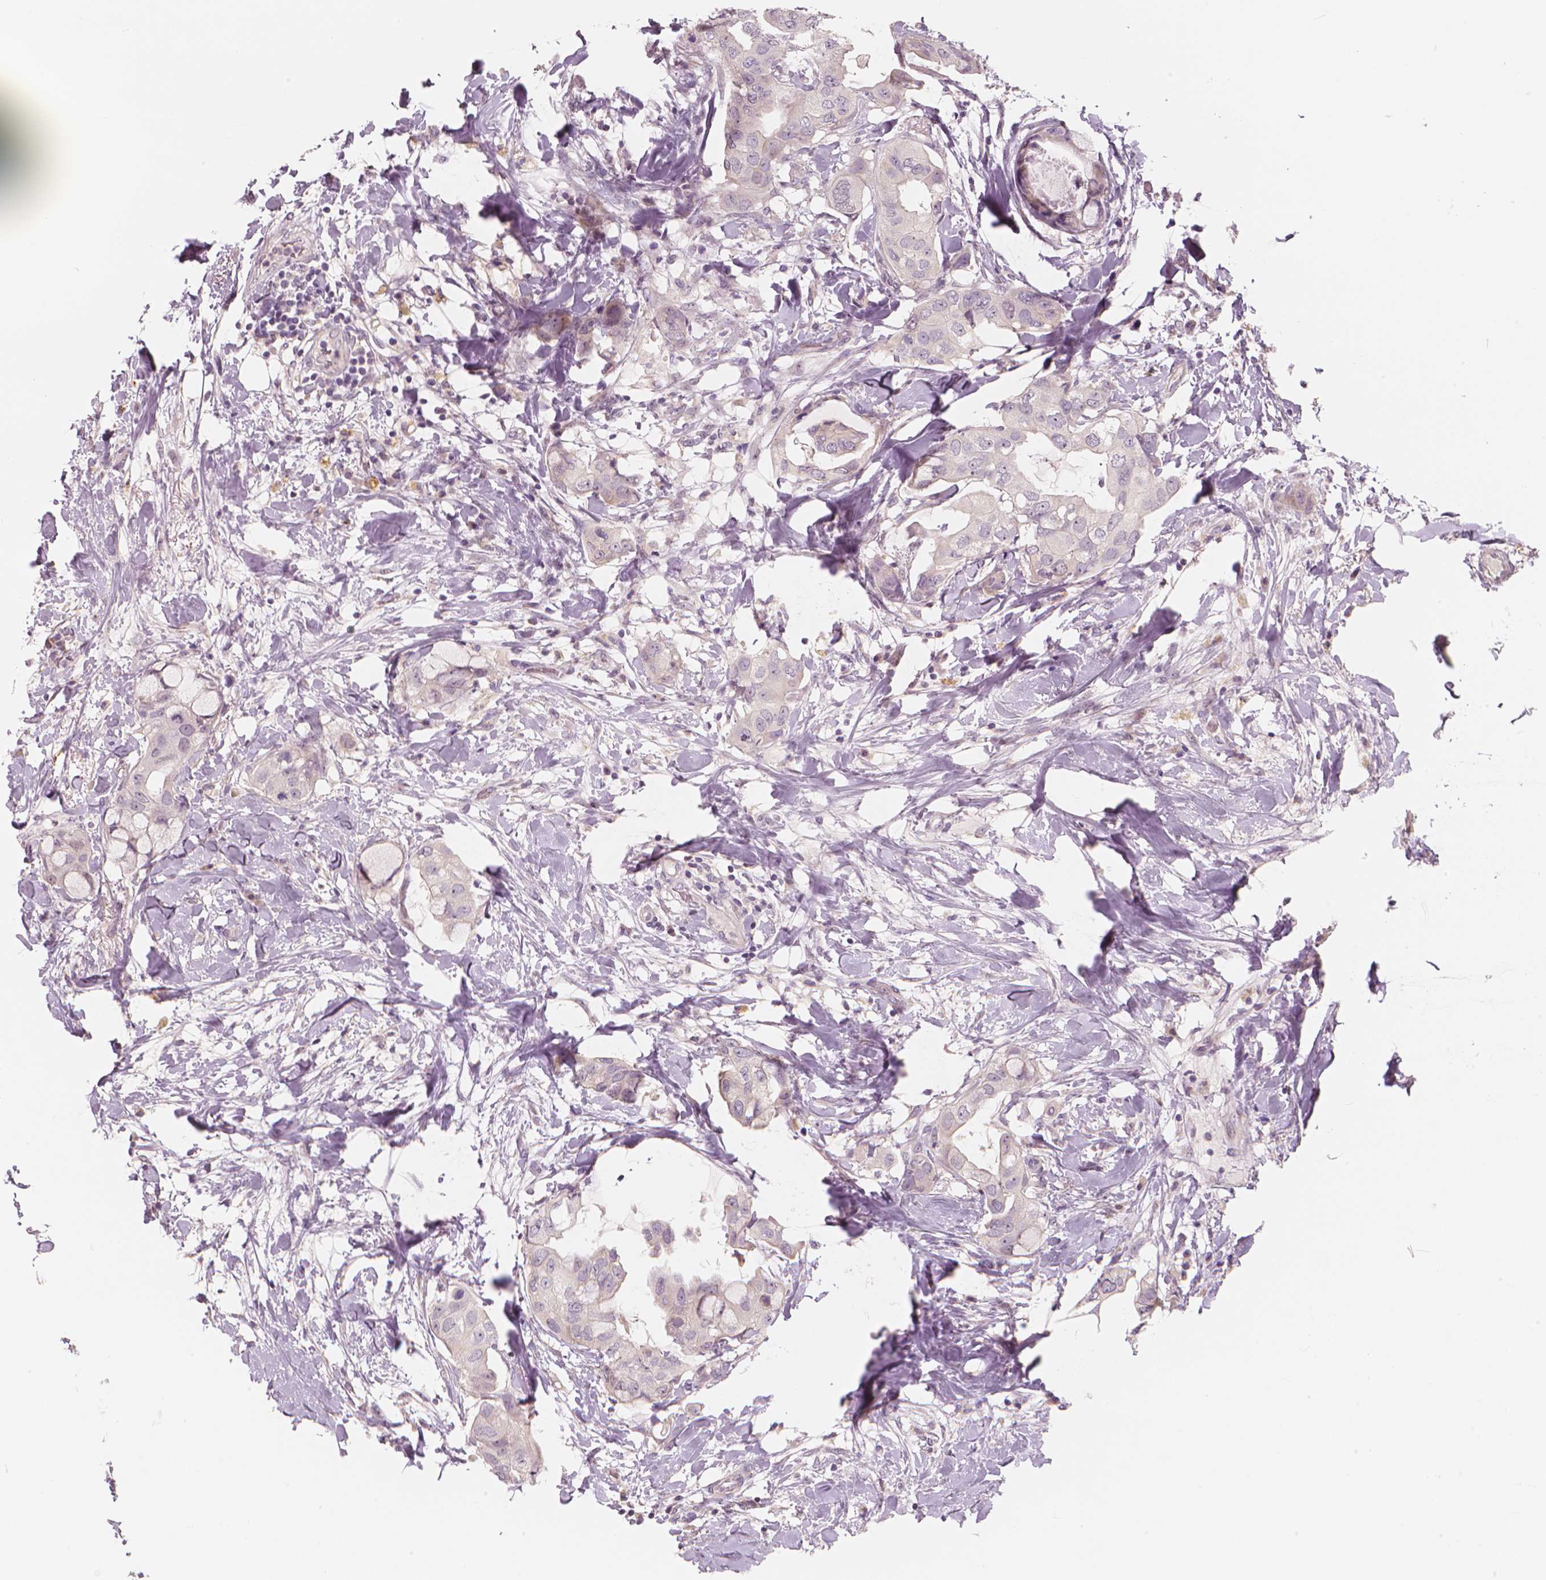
{"staining": {"intensity": "negative", "quantity": "none", "location": "none"}, "tissue": "breast cancer", "cell_type": "Tumor cells", "image_type": "cancer", "snomed": [{"axis": "morphology", "description": "Normal tissue, NOS"}, {"axis": "morphology", "description": "Duct carcinoma"}, {"axis": "topography", "description": "Breast"}], "caption": "A photomicrograph of human breast cancer (infiltrating ductal carcinoma) is negative for staining in tumor cells.", "gene": "RNASE7", "patient": {"sex": "female", "age": 40}}